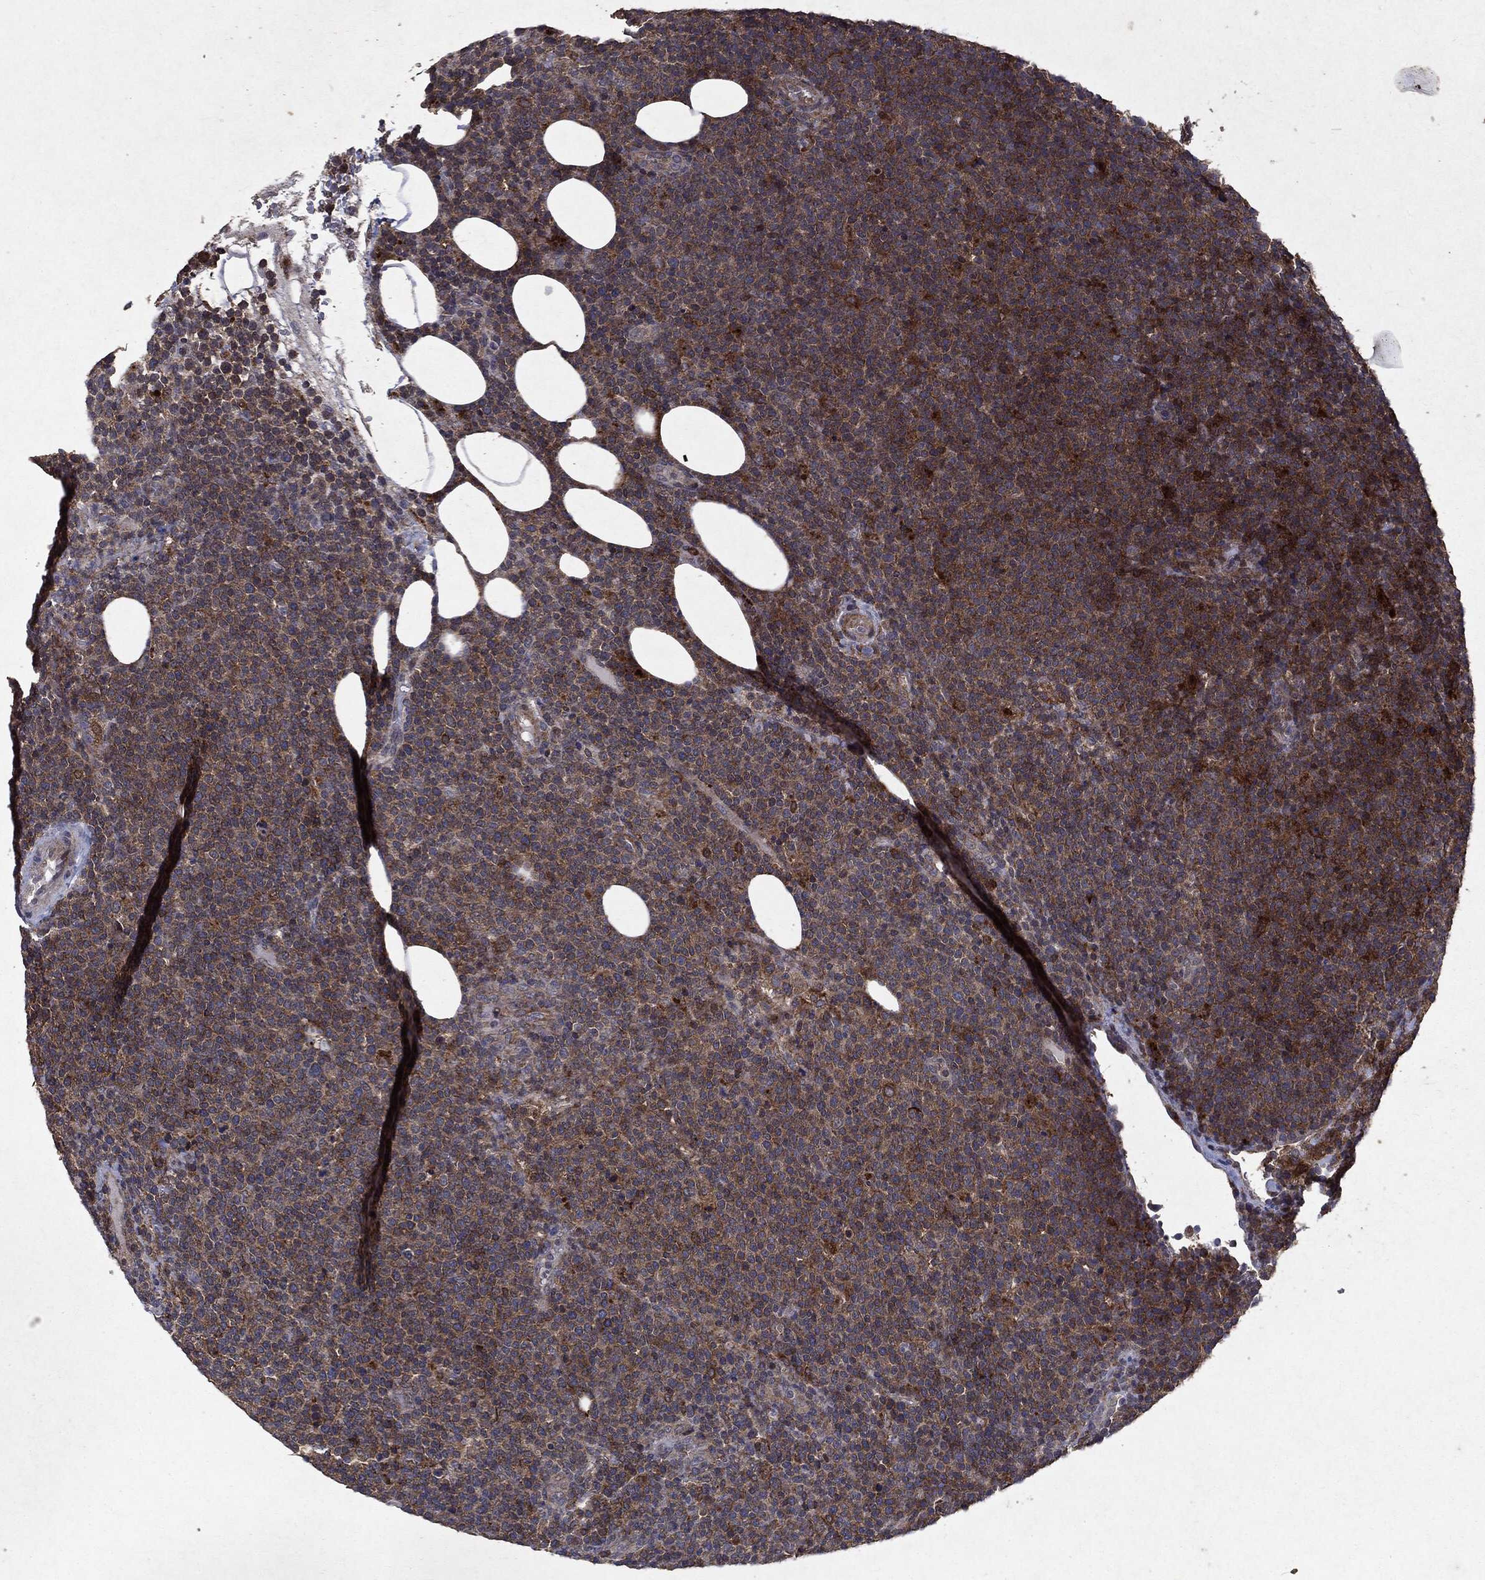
{"staining": {"intensity": "moderate", "quantity": "25%-75%", "location": "cytoplasmic/membranous"}, "tissue": "lymphoma", "cell_type": "Tumor cells", "image_type": "cancer", "snomed": [{"axis": "morphology", "description": "Malignant lymphoma, non-Hodgkin's type, High grade"}, {"axis": "topography", "description": "Lymph node"}], "caption": "Protein analysis of malignant lymphoma, non-Hodgkin's type (high-grade) tissue reveals moderate cytoplasmic/membranous expression in approximately 25%-75% of tumor cells.", "gene": "PTEN", "patient": {"sex": "male", "age": 61}}